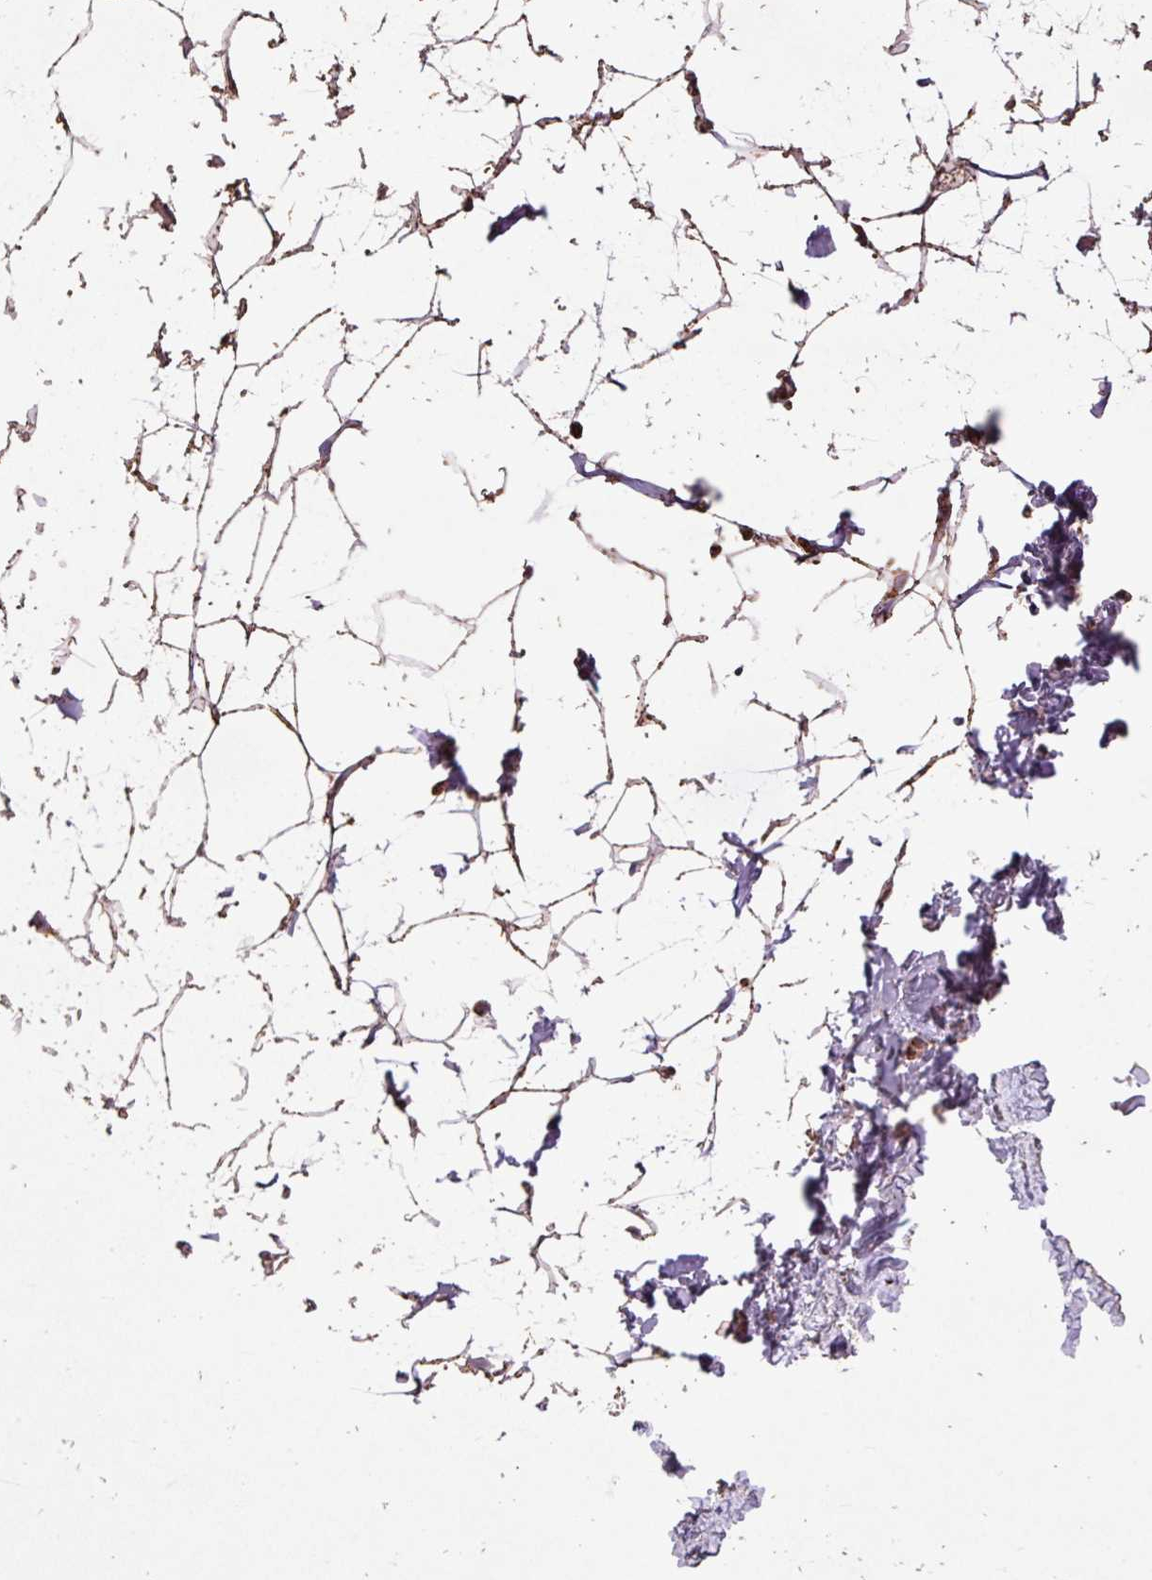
{"staining": {"intensity": "moderate", "quantity": ">75%", "location": "cytoplasmic/membranous"}, "tissue": "breast", "cell_type": "Adipocytes", "image_type": "normal", "snomed": [{"axis": "morphology", "description": "Normal tissue, NOS"}, {"axis": "topography", "description": "Breast"}], "caption": "Human breast stained for a protein (brown) demonstrates moderate cytoplasmic/membranous positive staining in about >75% of adipocytes.", "gene": "ATP5F1A", "patient": {"sex": "female", "age": 23}}